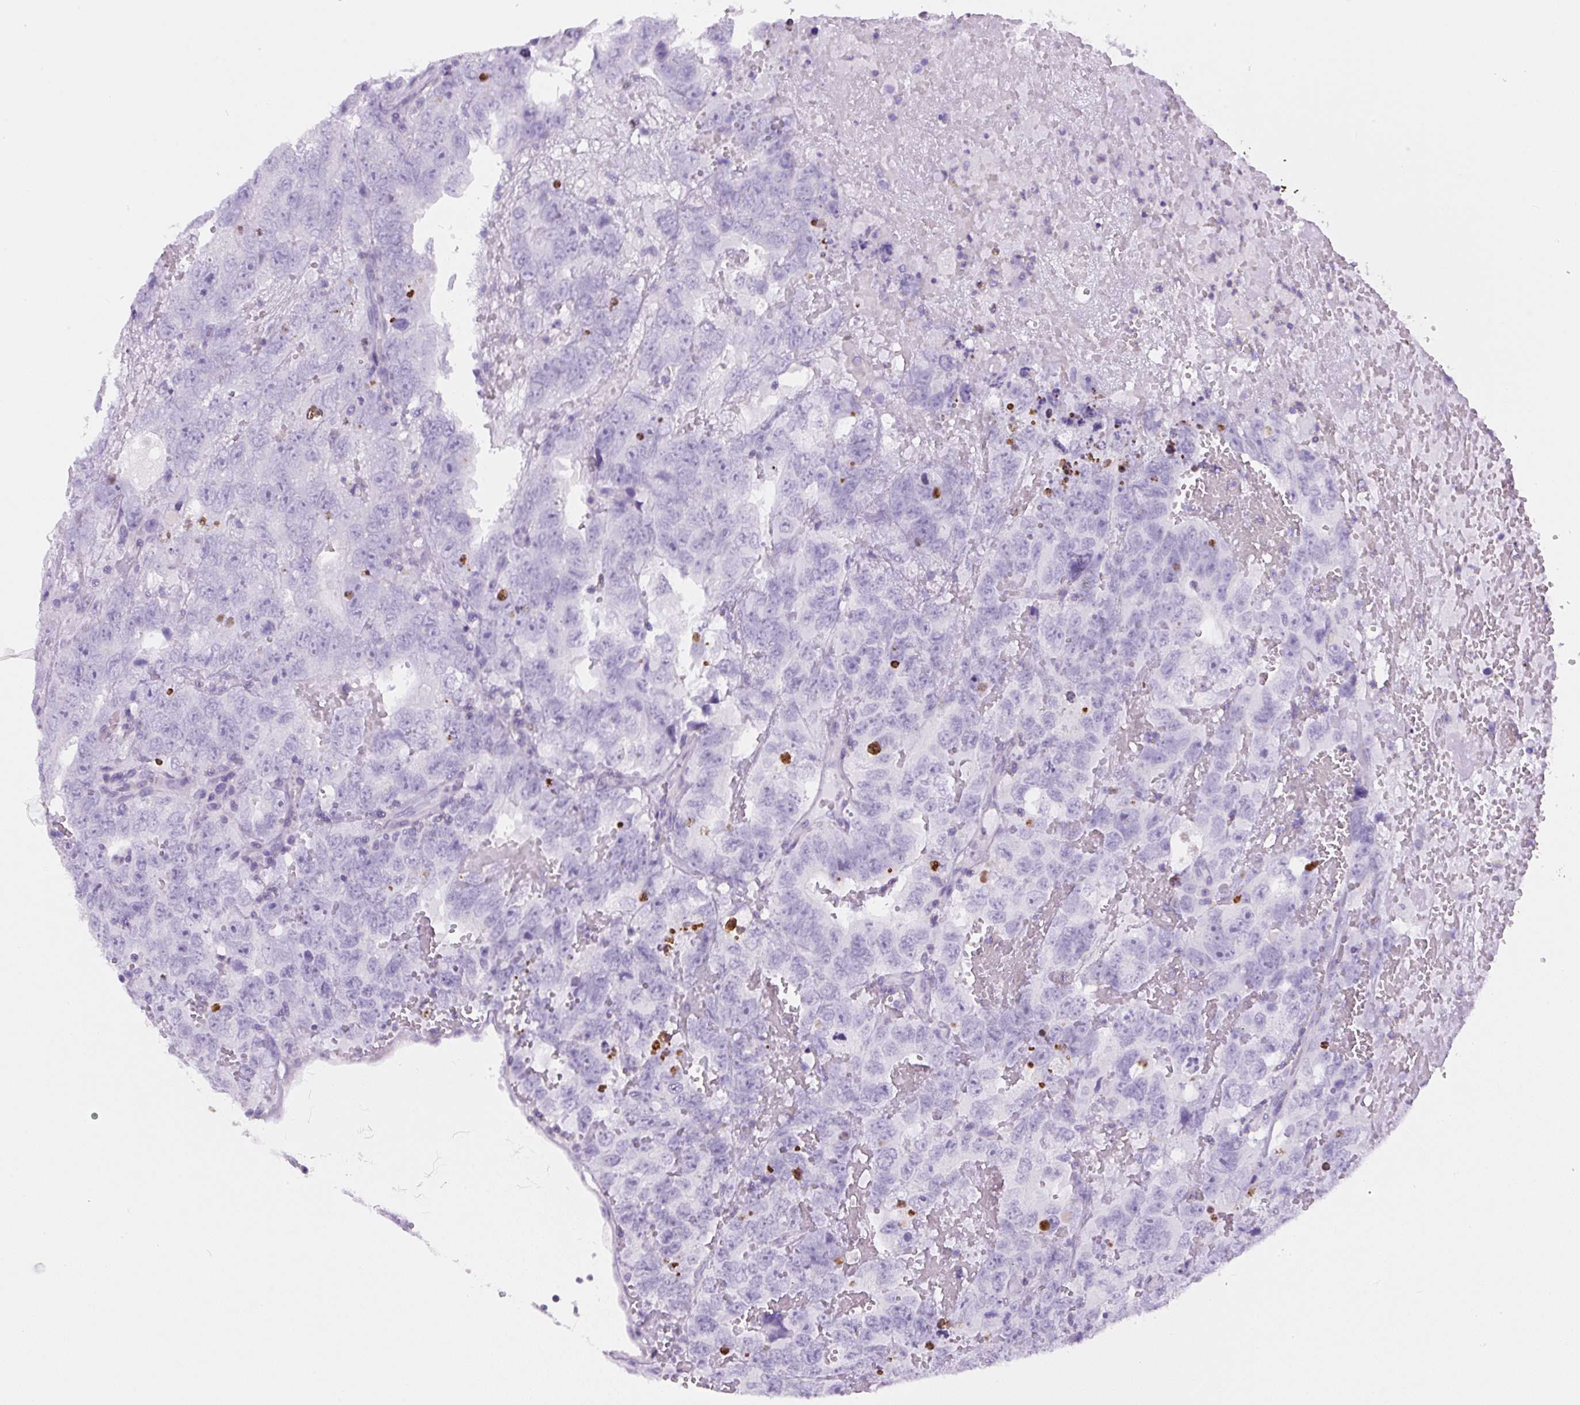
{"staining": {"intensity": "negative", "quantity": "none", "location": "none"}, "tissue": "testis cancer", "cell_type": "Tumor cells", "image_type": "cancer", "snomed": [{"axis": "morphology", "description": "Carcinoma, Embryonal, NOS"}, {"axis": "topography", "description": "Testis"}], "caption": "A photomicrograph of human embryonal carcinoma (testis) is negative for staining in tumor cells.", "gene": "PIP5KL1", "patient": {"sex": "male", "age": 45}}